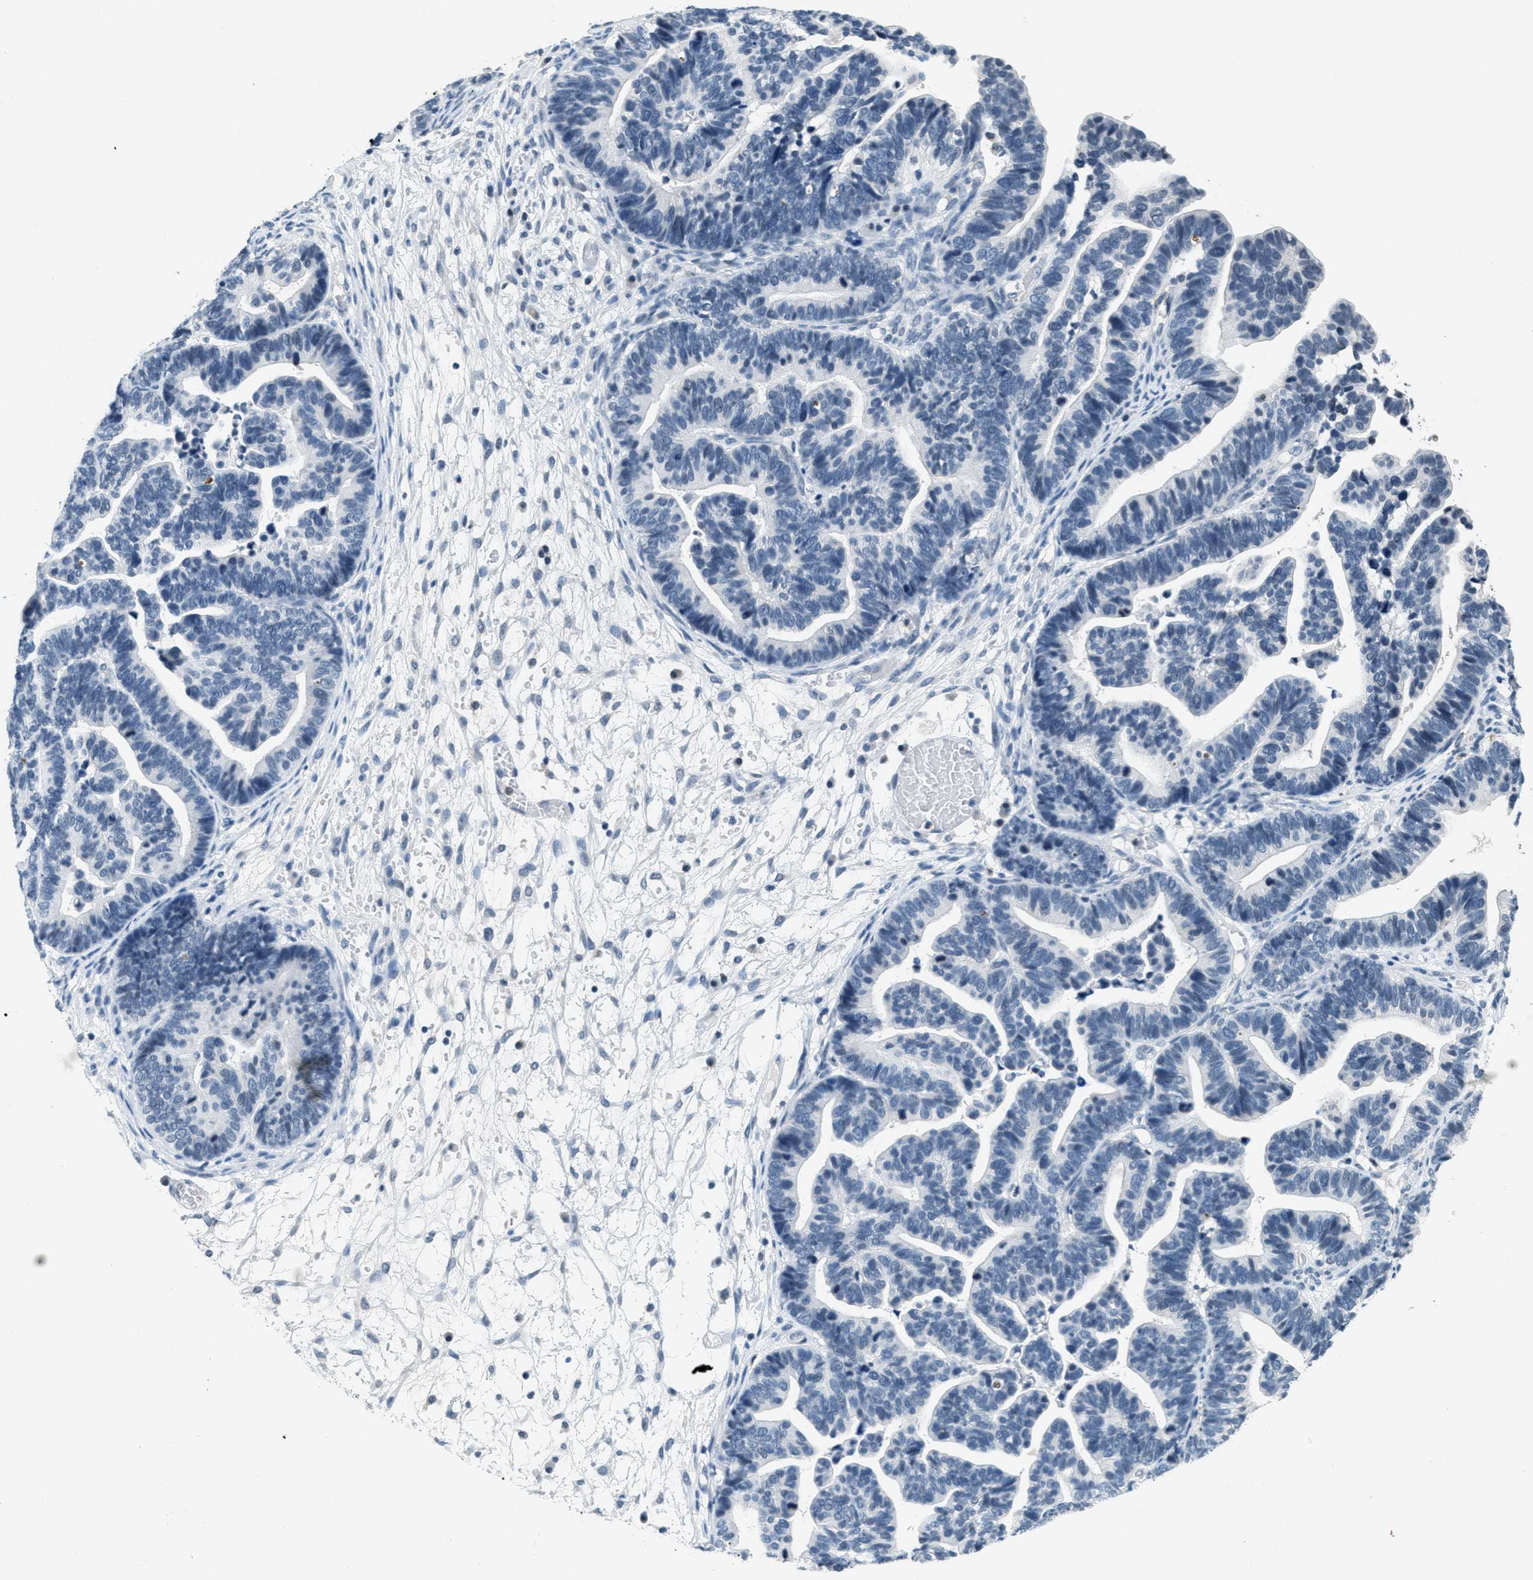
{"staining": {"intensity": "negative", "quantity": "none", "location": "none"}, "tissue": "ovarian cancer", "cell_type": "Tumor cells", "image_type": "cancer", "snomed": [{"axis": "morphology", "description": "Cystadenocarcinoma, serous, NOS"}, {"axis": "topography", "description": "Ovary"}], "caption": "A photomicrograph of human ovarian cancer (serous cystadenocarcinoma) is negative for staining in tumor cells. Nuclei are stained in blue.", "gene": "CA4", "patient": {"sex": "female", "age": 56}}